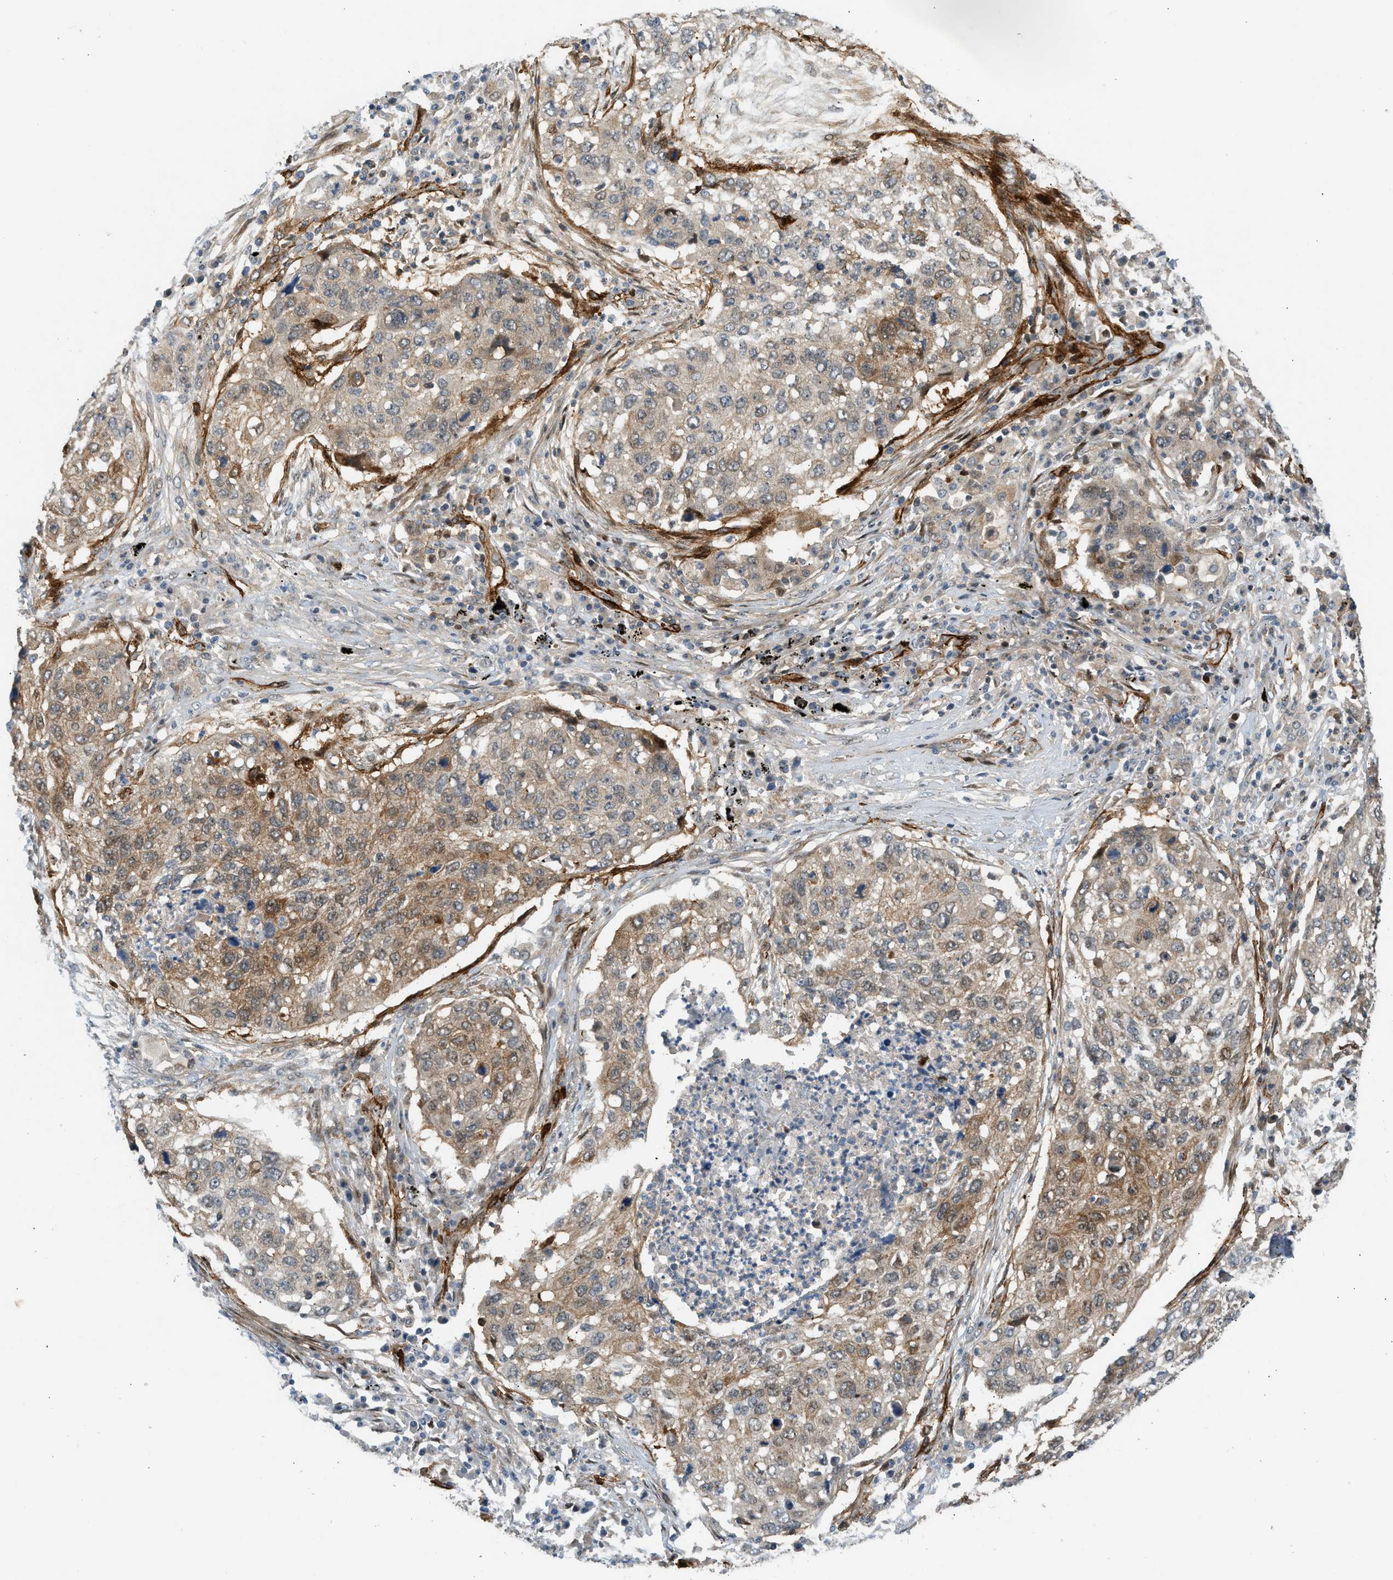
{"staining": {"intensity": "moderate", "quantity": ">75%", "location": "cytoplasmic/membranous"}, "tissue": "lung cancer", "cell_type": "Tumor cells", "image_type": "cancer", "snomed": [{"axis": "morphology", "description": "Squamous cell carcinoma, NOS"}, {"axis": "topography", "description": "Lung"}], "caption": "IHC (DAB (3,3'-diaminobenzidine)) staining of human lung squamous cell carcinoma exhibits moderate cytoplasmic/membranous protein positivity in approximately >75% of tumor cells.", "gene": "EDNRA", "patient": {"sex": "female", "age": 63}}